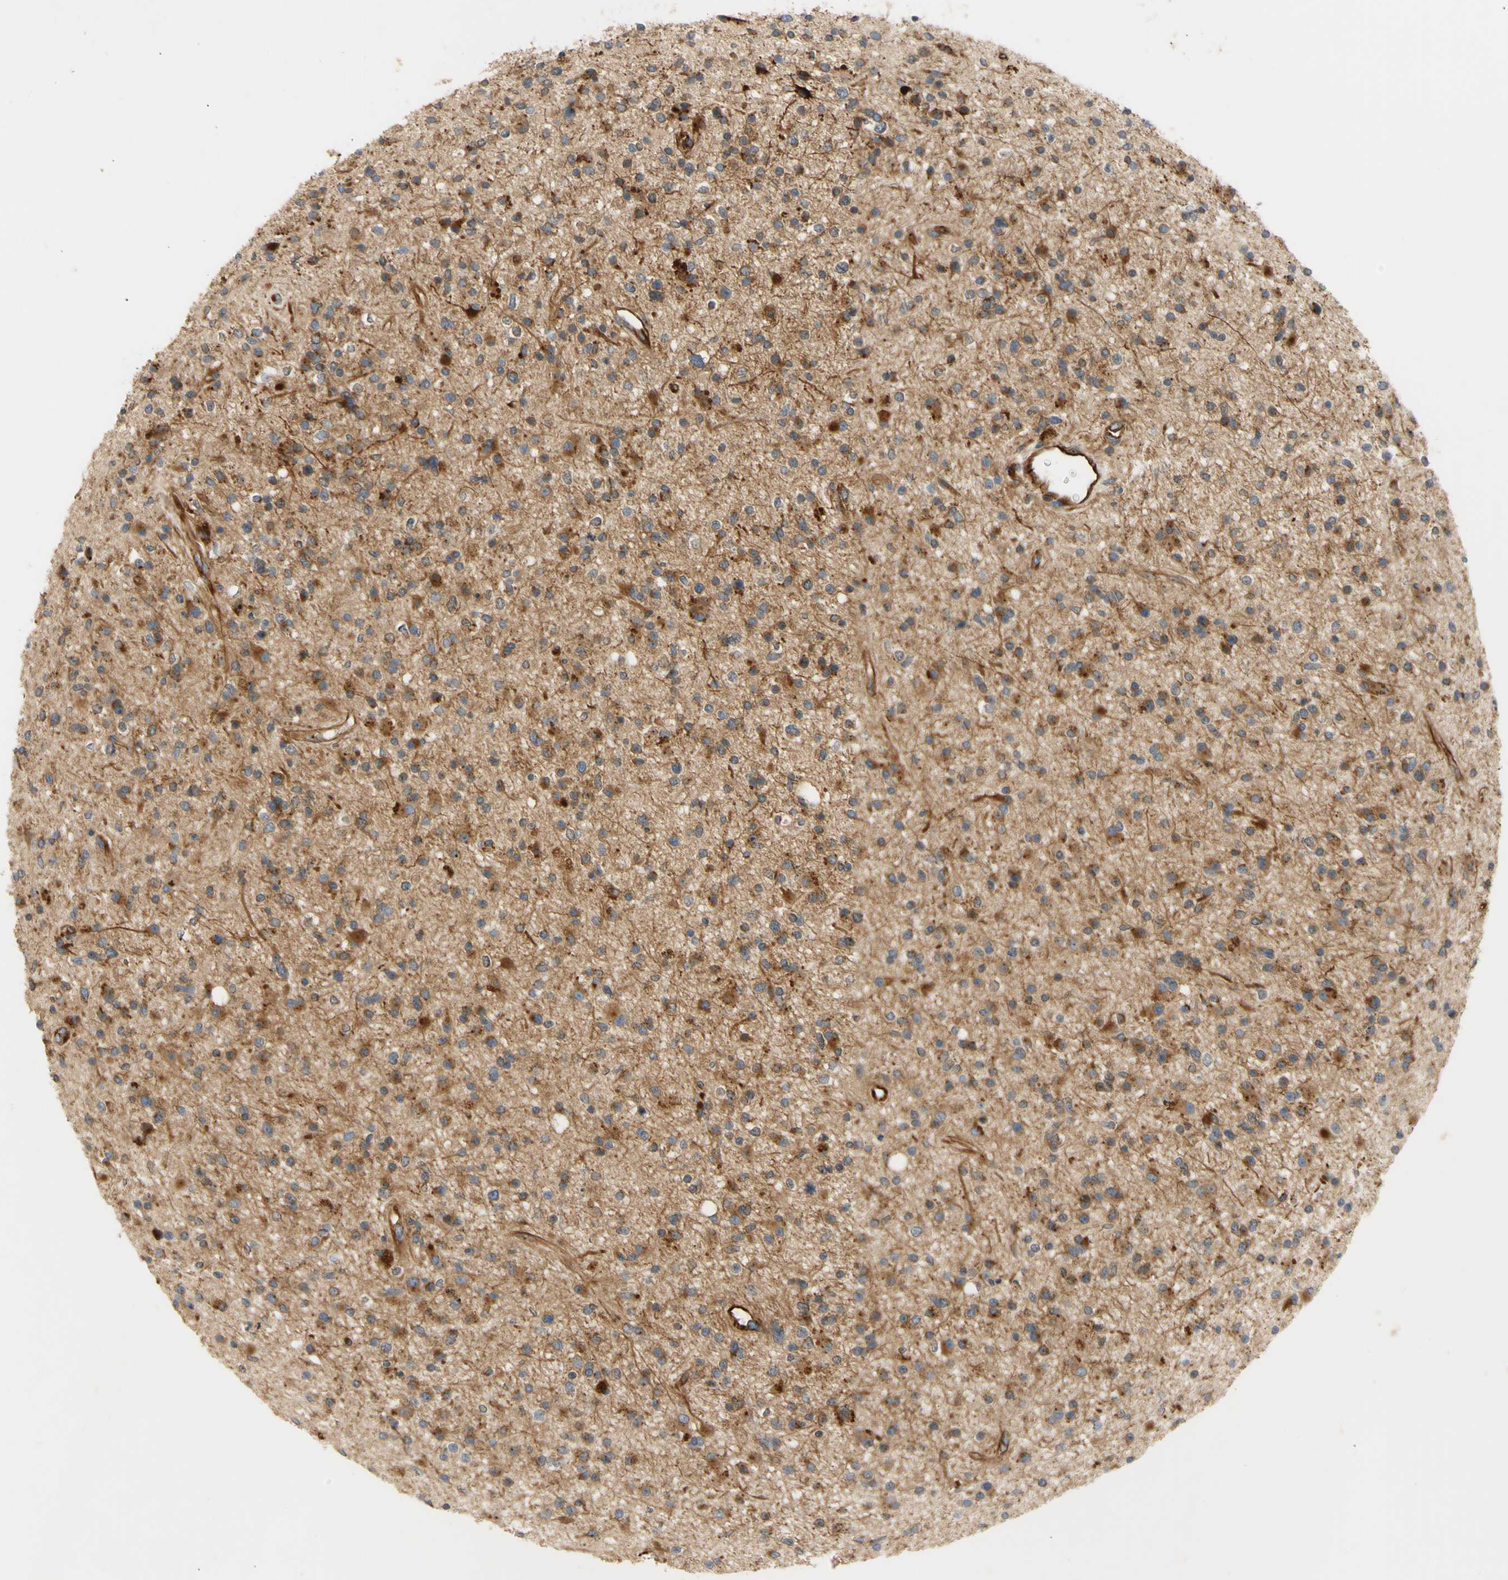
{"staining": {"intensity": "weak", "quantity": "25%-75%", "location": "cytoplasmic/membranous"}, "tissue": "glioma", "cell_type": "Tumor cells", "image_type": "cancer", "snomed": [{"axis": "morphology", "description": "Glioma, malignant, High grade"}, {"axis": "topography", "description": "Brain"}], "caption": "Glioma tissue displays weak cytoplasmic/membranous expression in about 25%-75% of tumor cells", "gene": "TUBG2", "patient": {"sex": "male", "age": 33}}